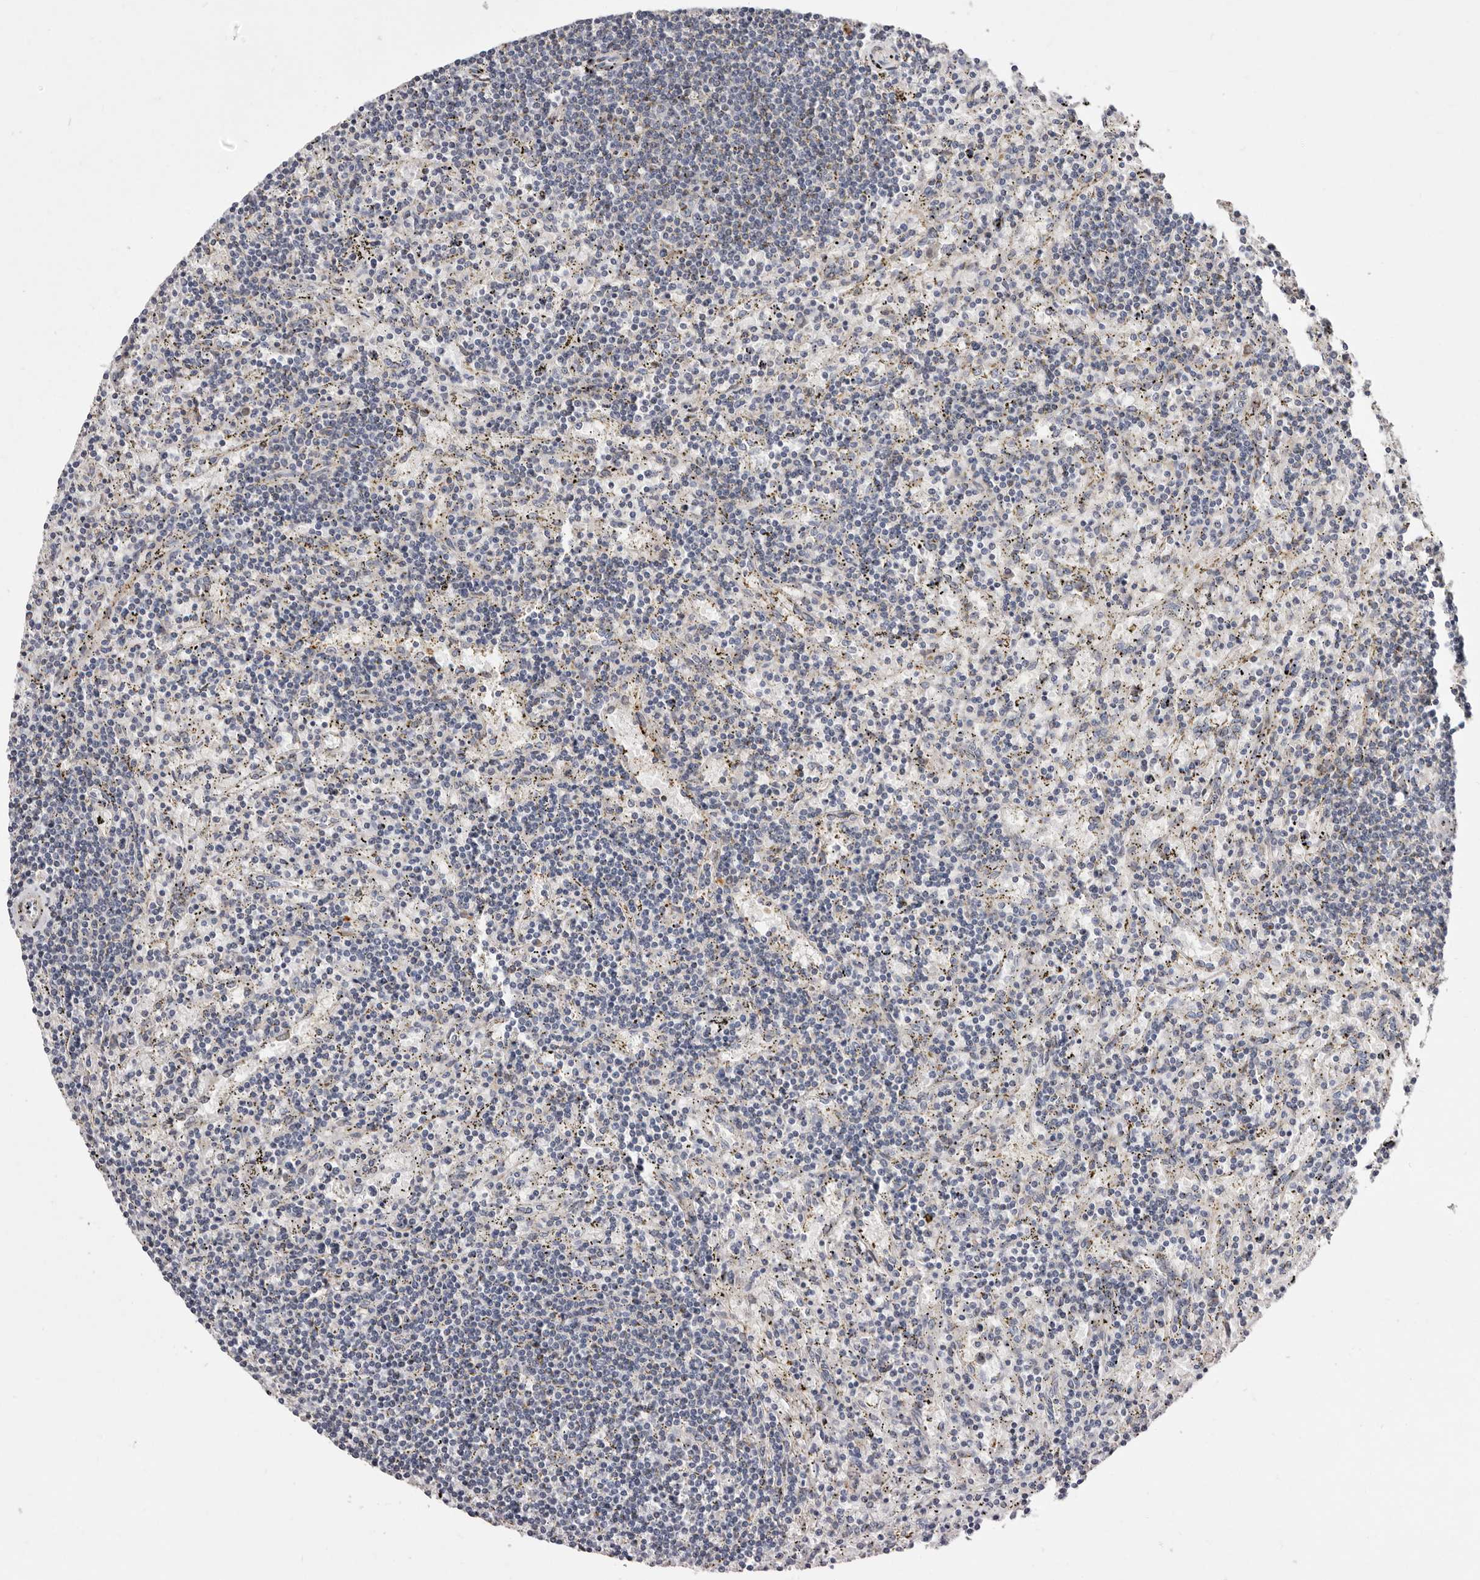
{"staining": {"intensity": "negative", "quantity": "none", "location": "none"}, "tissue": "lymphoma", "cell_type": "Tumor cells", "image_type": "cancer", "snomed": [{"axis": "morphology", "description": "Malignant lymphoma, non-Hodgkin's type, Low grade"}, {"axis": "topography", "description": "Spleen"}], "caption": "Immunohistochemical staining of human lymphoma reveals no significant positivity in tumor cells. (Brightfield microscopy of DAB immunohistochemistry at high magnification).", "gene": "NUBPL", "patient": {"sex": "male", "age": 76}}